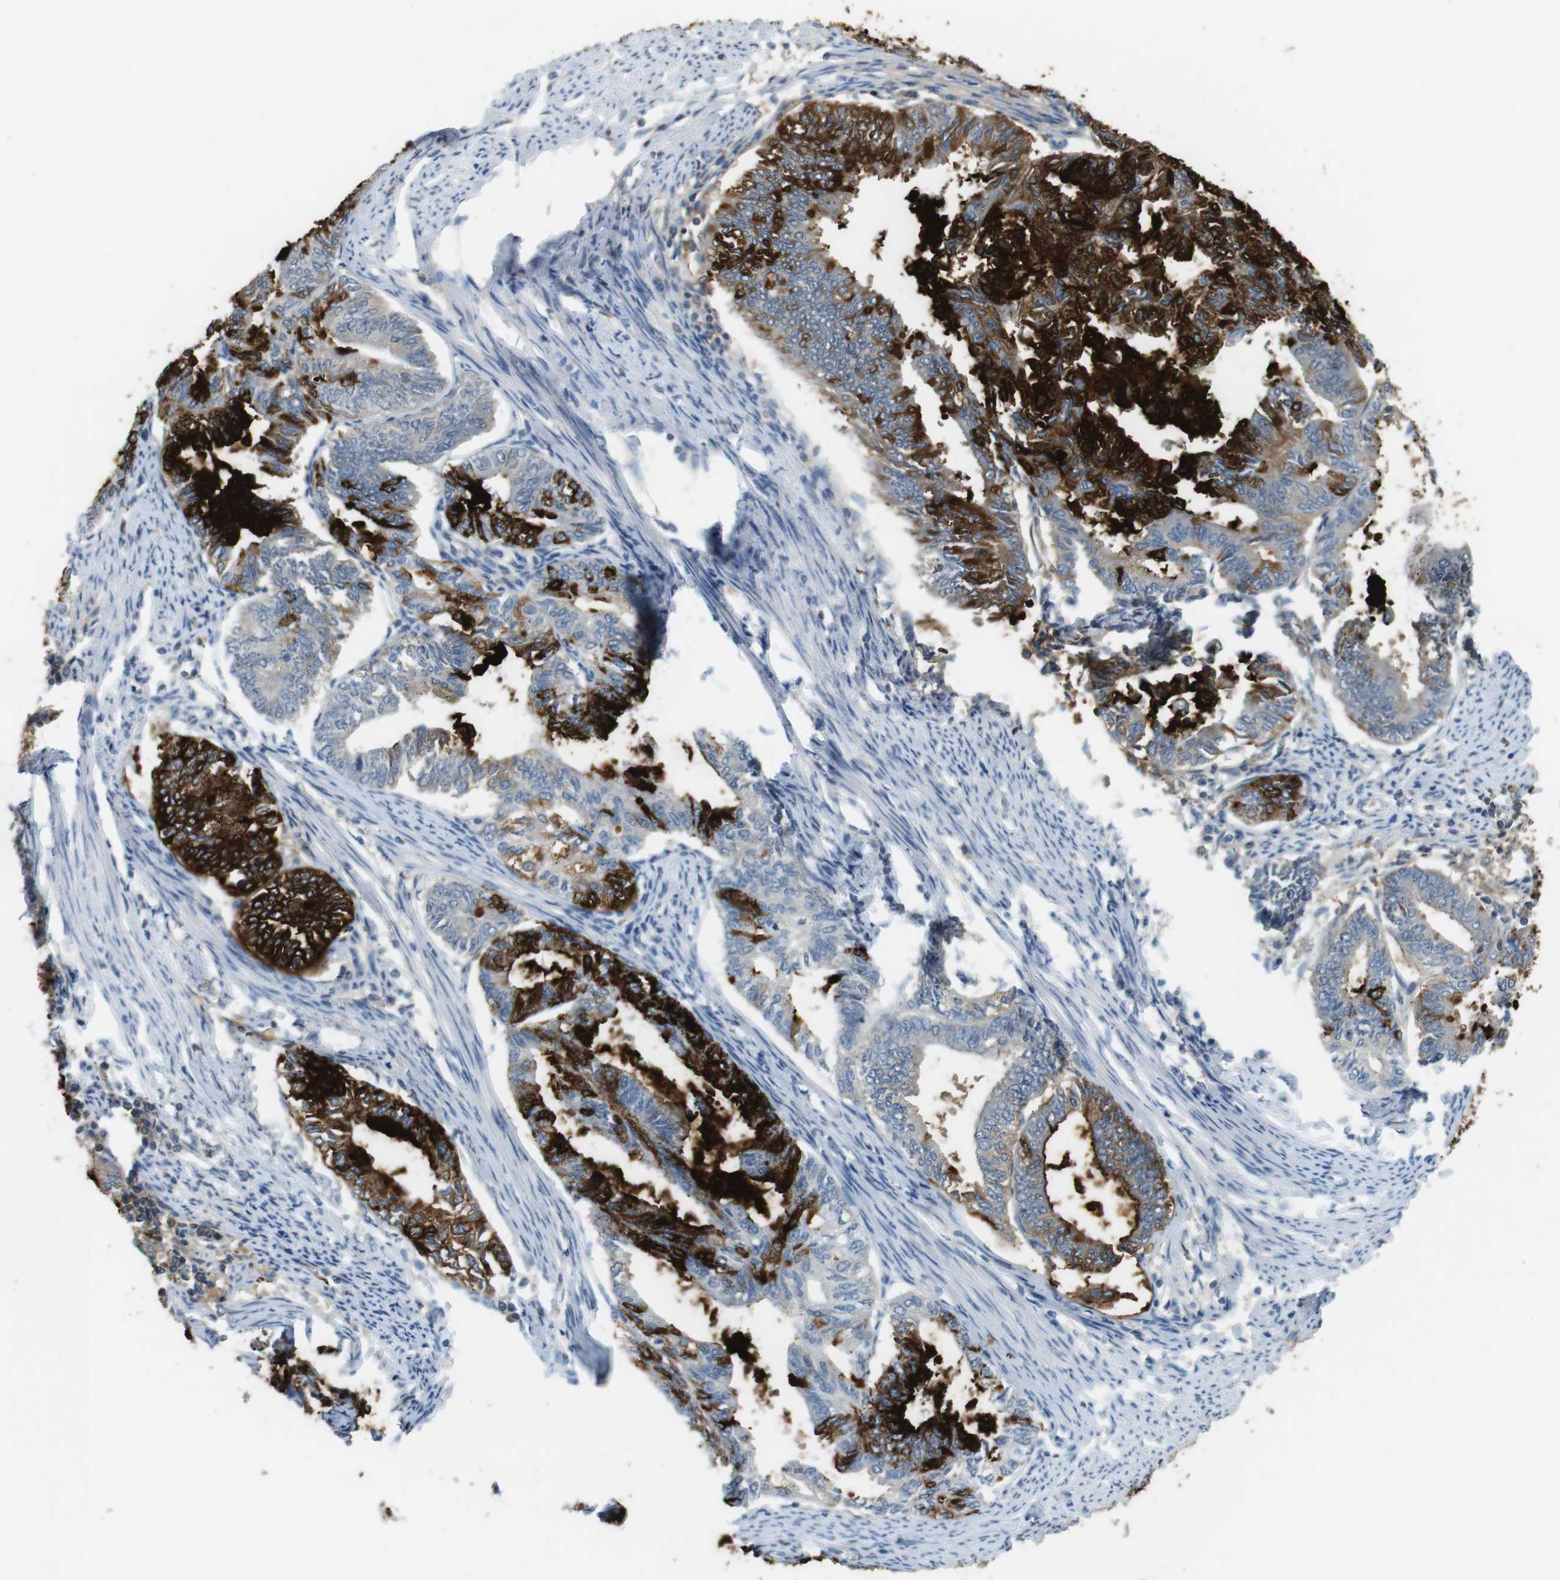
{"staining": {"intensity": "strong", "quantity": ">75%", "location": "cytoplasmic/membranous"}, "tissue": "endometrial cancer", "cell_type": "Tumor cells", "image_type": "cancer", "snomed": [{"axis": "morphology", "description": "Adenocarcinoma, NOS"}, {"axis": "topography", "description": "Endometrium"}], "caption": "A brown stain highlights strong cytoplasmic/membranous staining of a protein in human endometrial cancer tumor cells.", "gene": "MUC5B", "patient": {"sex": "female", "age": 86}}